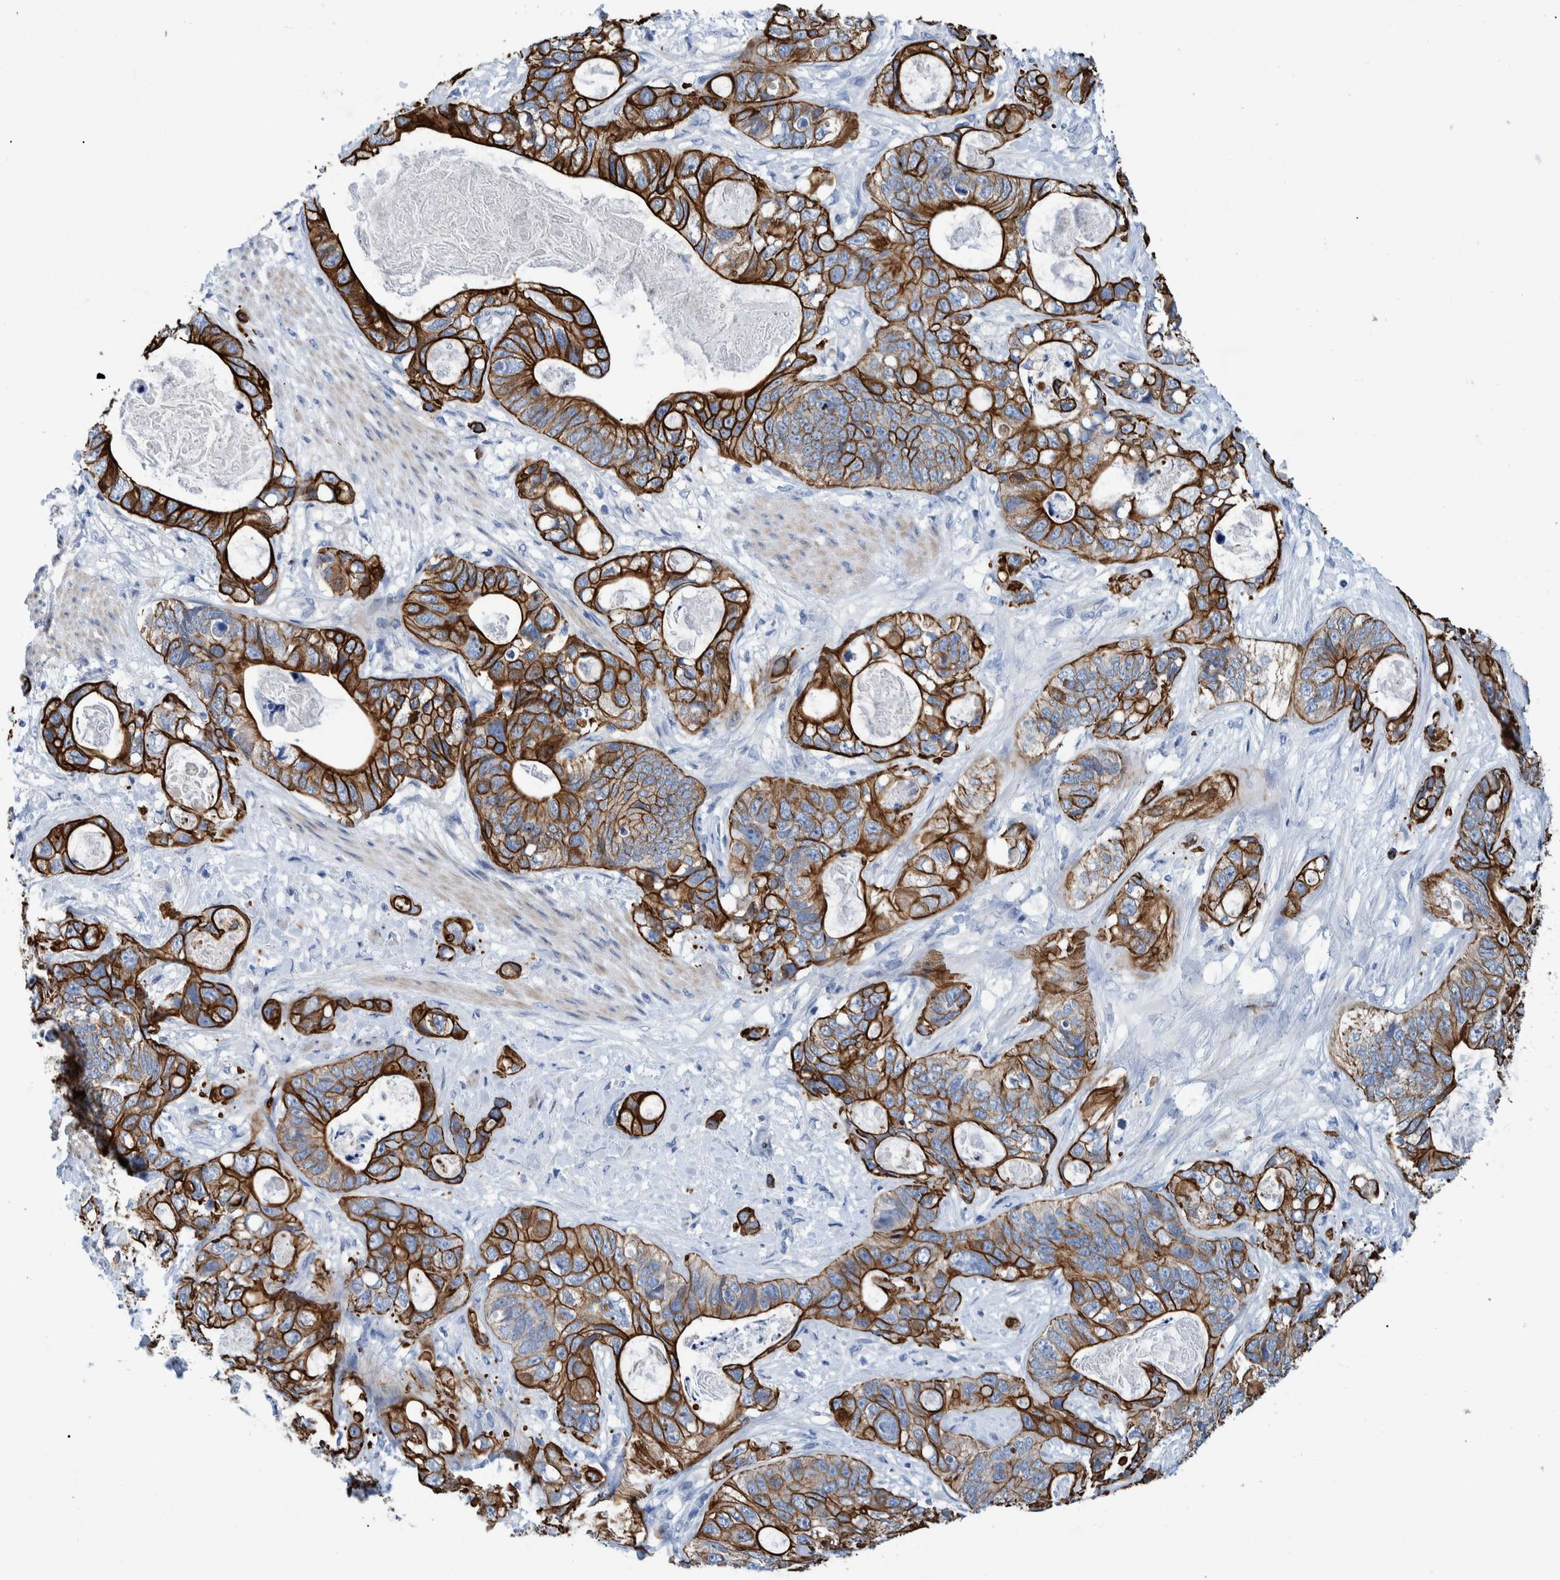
{"staining": {"intensity": "strong", "quantity": ">75%", "location": "cytoplasmic/membranous"}, "tissue": "stomach cancer", "cell_type": "Tumor cells", "image_type": "cancer", "snomed": [{"axis": "morphology", "description": "Normal tissue, NOS"}, {"axis": "morphology", "description": "Adenocarcinoma, NOS"}, {"axis": "topography", "description": "Stomach"}], "caption": "A high-resolution micrograph shows immunohistochemistry staining of stomach cancer, which demonstrates strong cytoplasmic/membranous expression in about >75% of tumor cells. Immunohistochemistry (ihc) stains the protein in brown and the nuclei are stained blue.", "gene": "MKS1", "patient": {"sex": "female", "age": 89}}